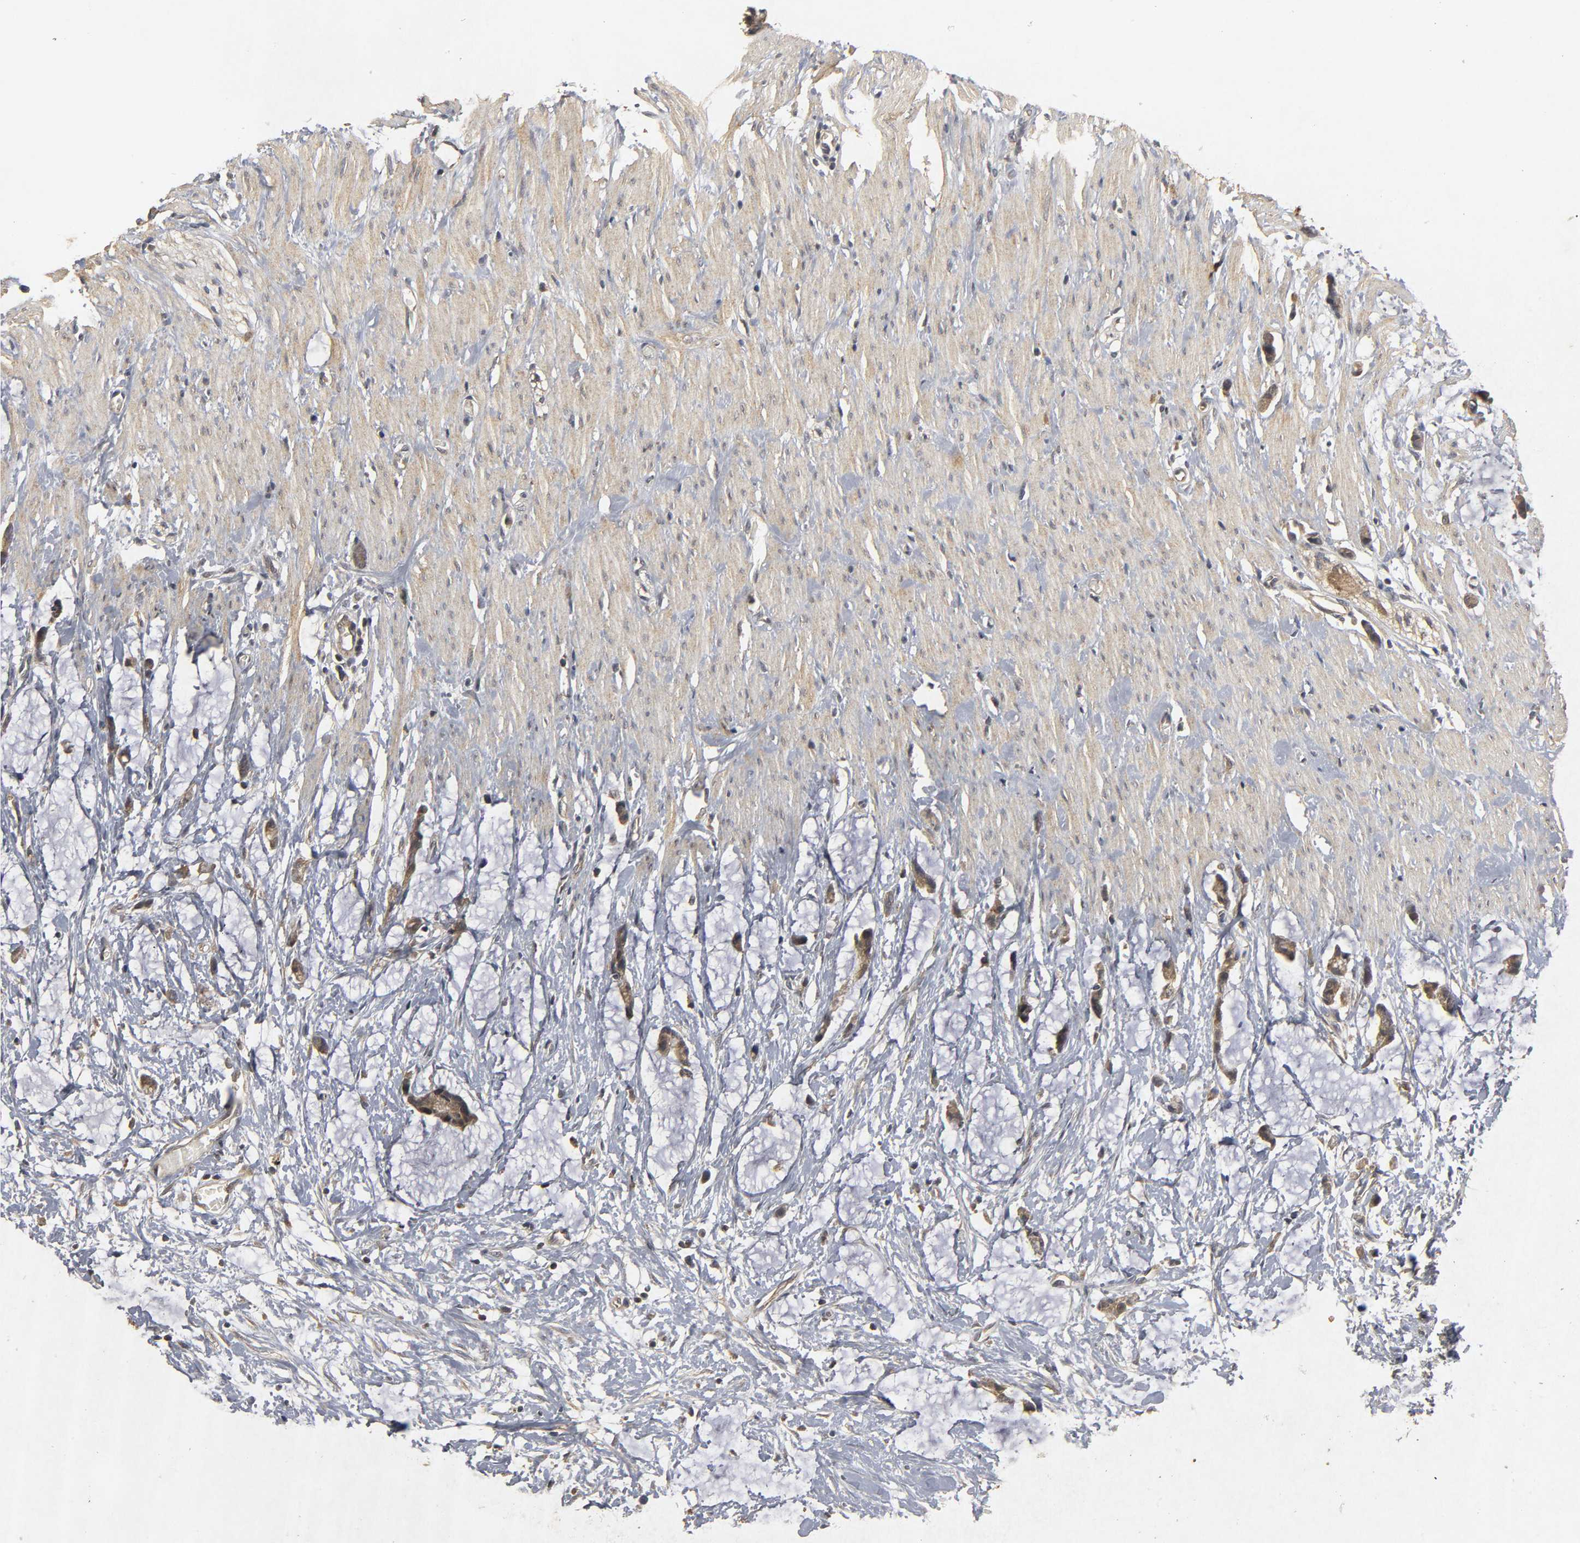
{"staining": {"intensity": "moderate", "quantity": "25%-75%", "location": "cytoplasmic/membranous"}, "tissue": "colorectal cancer", "cell_type": "Tumor cells", "image_type": "cancer", "snomed": [{"axis": "morphology", "description": "Adenocarcinoma, NOS"}, {"axis": "topography", "description": "Colon"}], "caption": "Moderate cytoplasmic/membranous protein expression is seen in approximately 25%-75% of tumor cells in colorectal adenocarcinoma.", "gene": "TRAF6", "patient": {"sex": "male", "age": 14}}